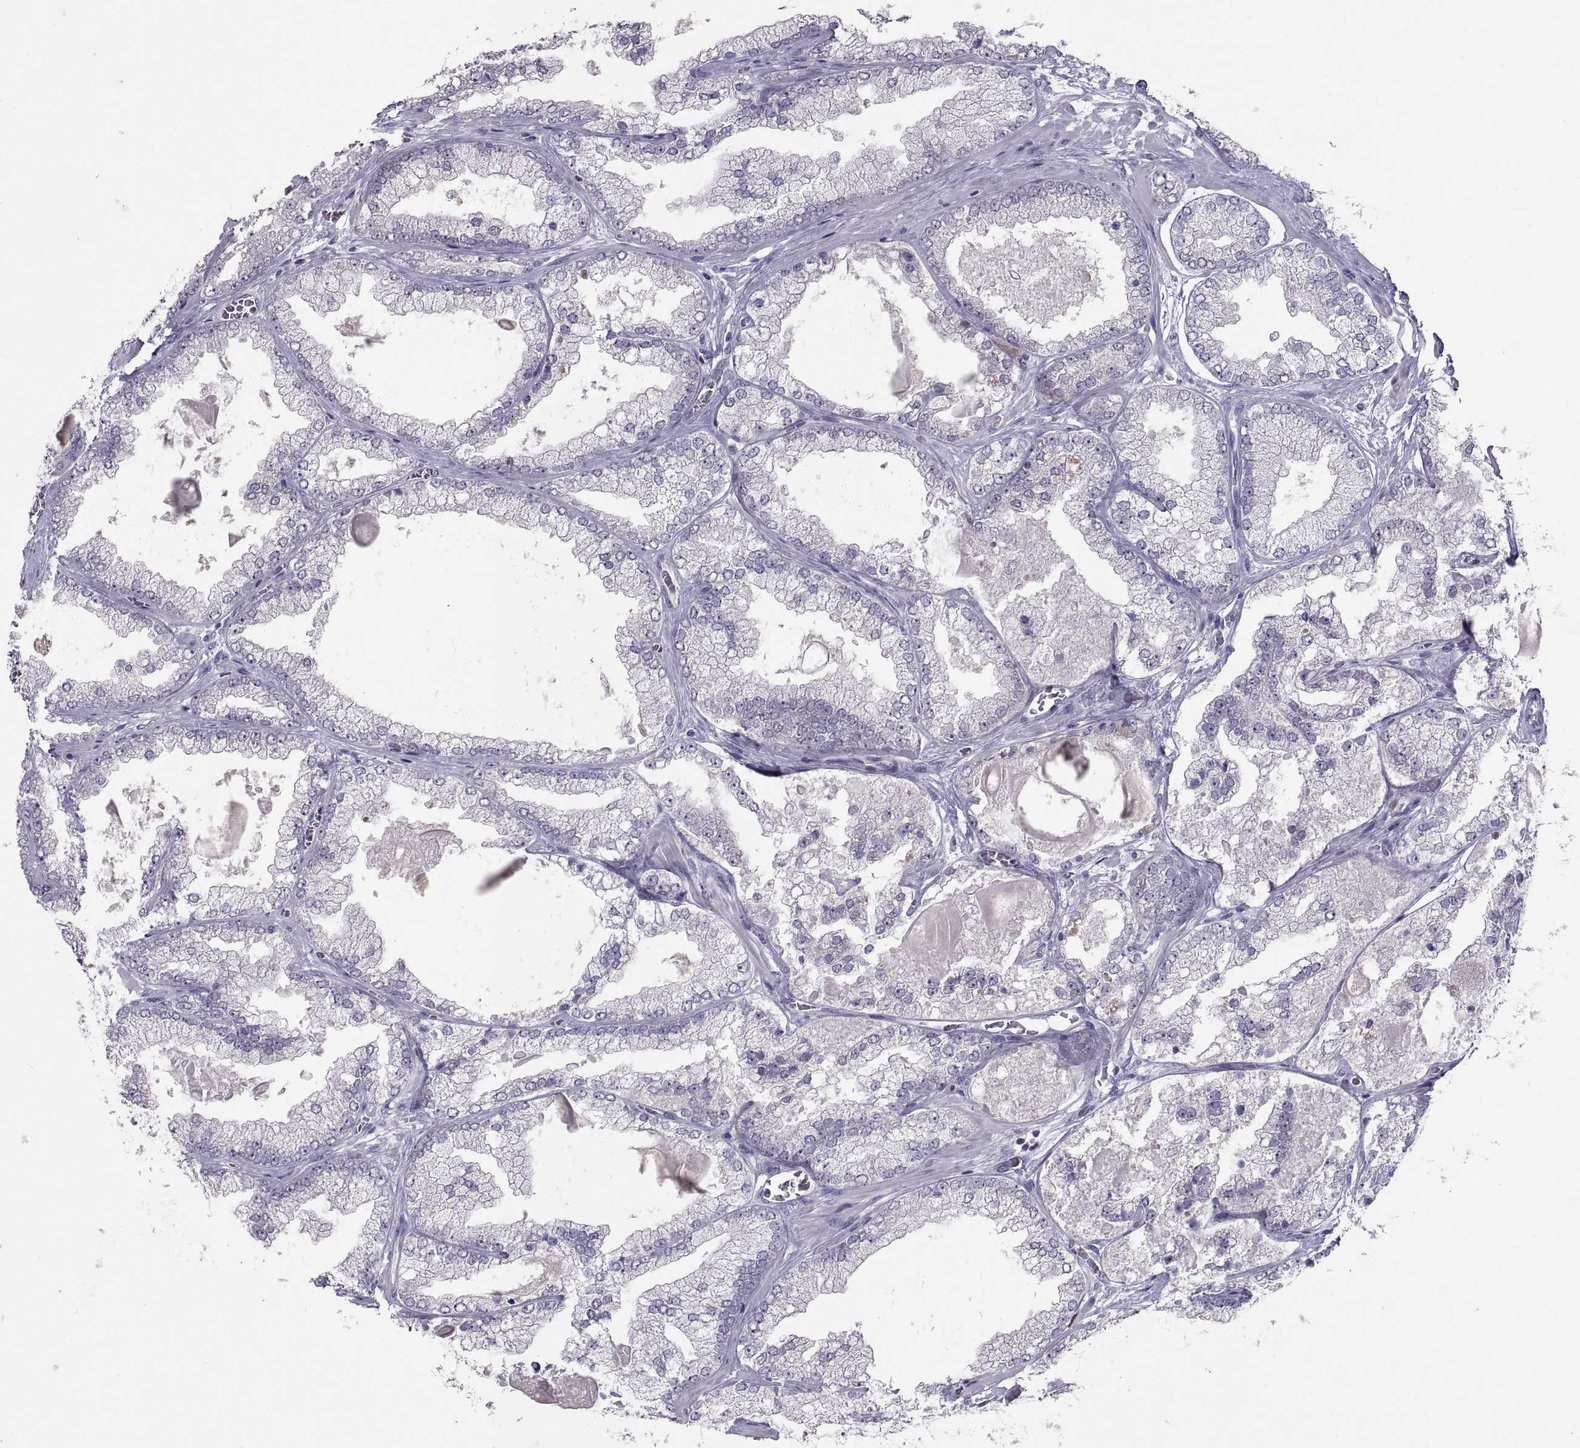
{"staining": {"intensity": "negative", "quantity": "none", "location": "none"}, "tissue": "prostate cancer", "cell_type": "Tumor cells", "image_type": "cancer", "snomed": [{"axis": "morphology", "description": "Adenocarcinoma, Low grade"}, {"axis": "topography", "description": "Prostate"}], "caption": "This photomicrograph is of prostate low-grade adenocarcinoma stained with immunohistochemistry to label a protein in brown with the nuclei are counter-stained blue. There is no positivity in tumor cells.", "gene": "SOX21", "patient": {"sex": "male", "age": 57}}